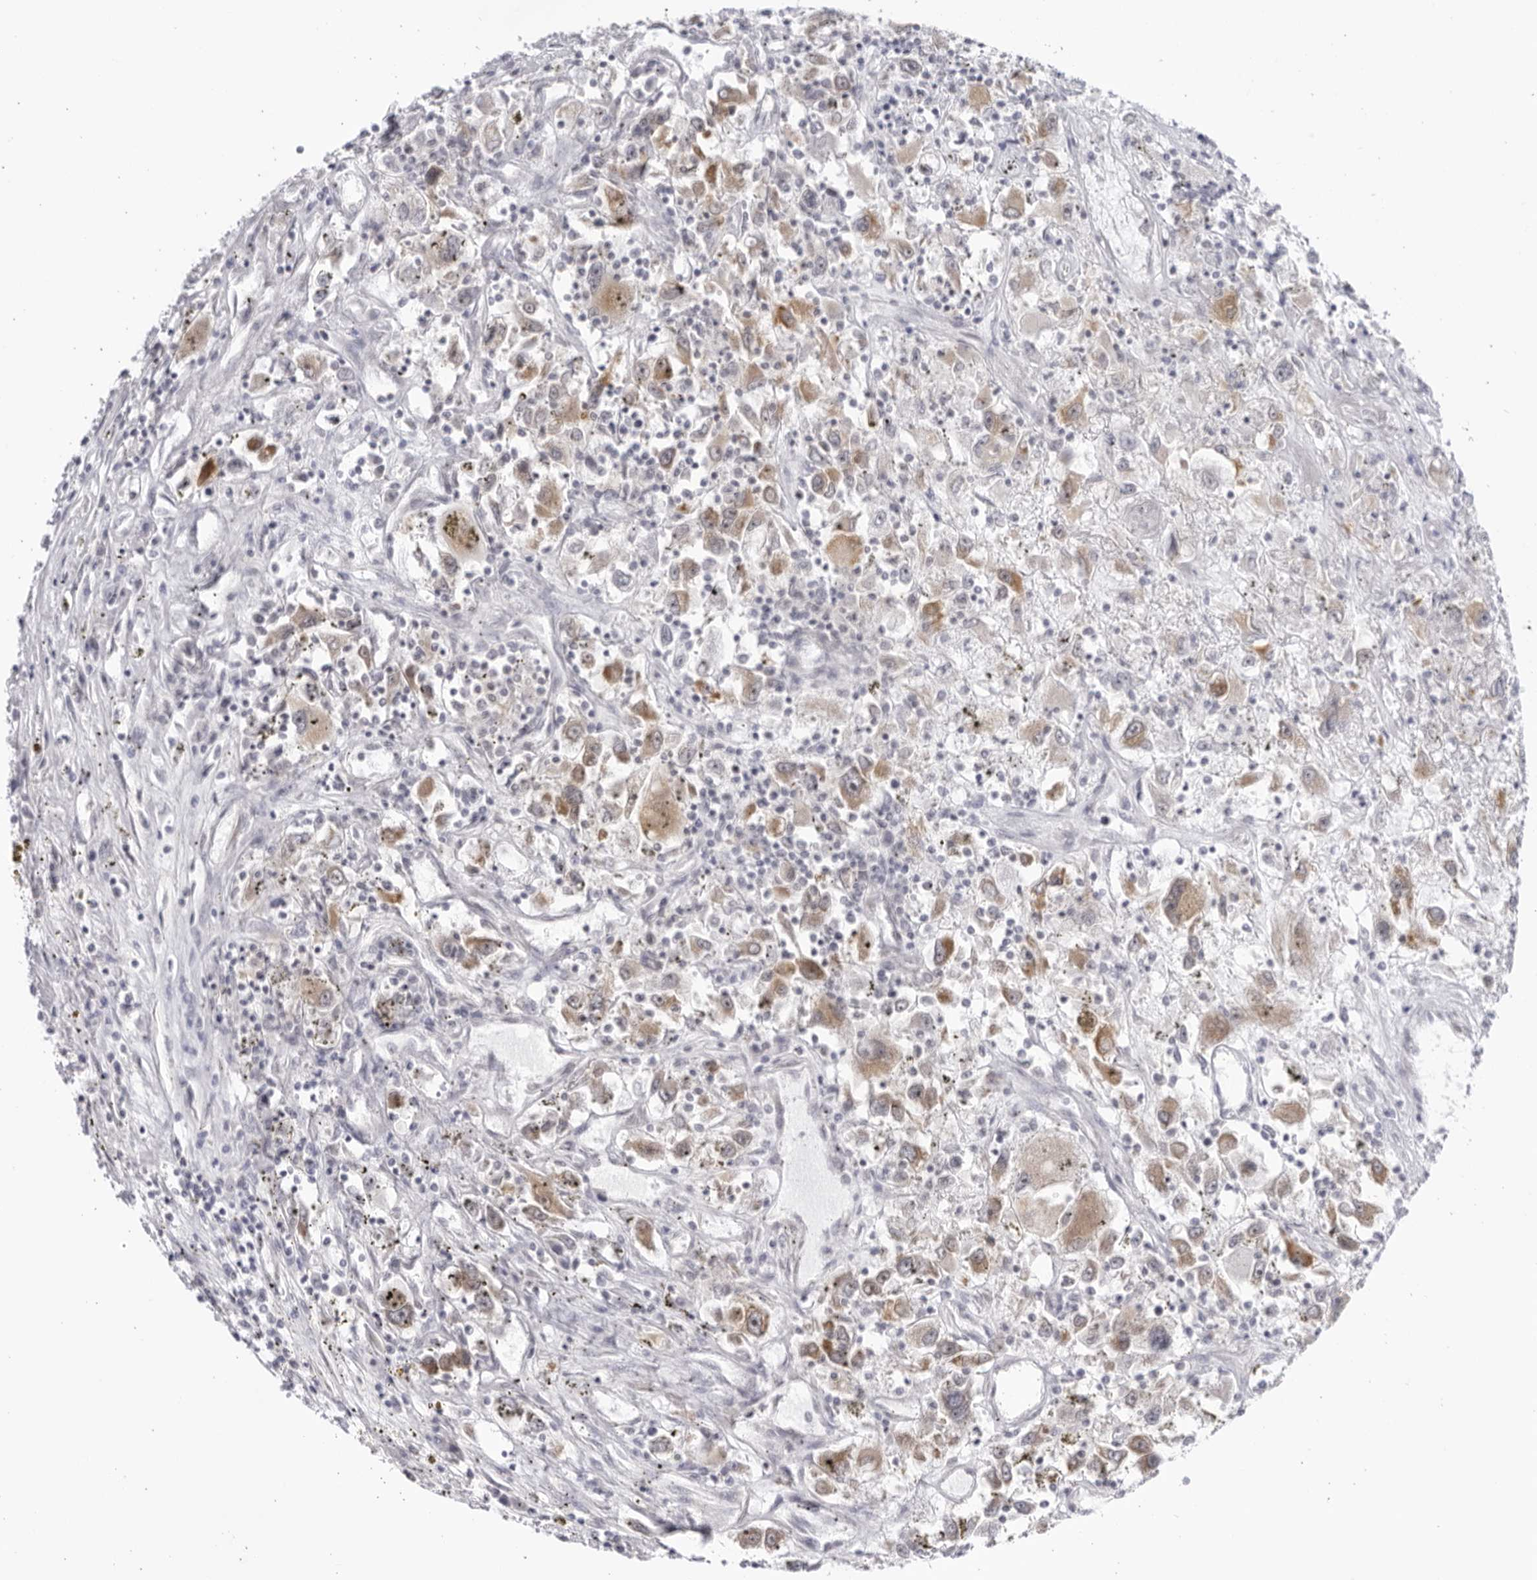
{"staining": {"intensity": "moderate", "quantity": ">75%", "location": "cytoplasmic/membranous"}, "tissue": "renal cancer", "cell_type": "Tumor cells", "image_type": "cancer", "snomed": [{"axis": "morphology", "description": "Adenocarcinoma, NOS"}, {"axis": "topography", "description": "Kidney"}], "caption": "Moderate cytoplasmic/membranous protein staining is seen in approximately >75% of tumor cells in renal cancer. Using DAB (3,3'-diaminobenzidine) (brown) and hematoxylin (blue) stains, captured at high magnification using brightfield microscopy.", "gene": "CNBD1", "patient": {"sex": "female", "age": 52}}